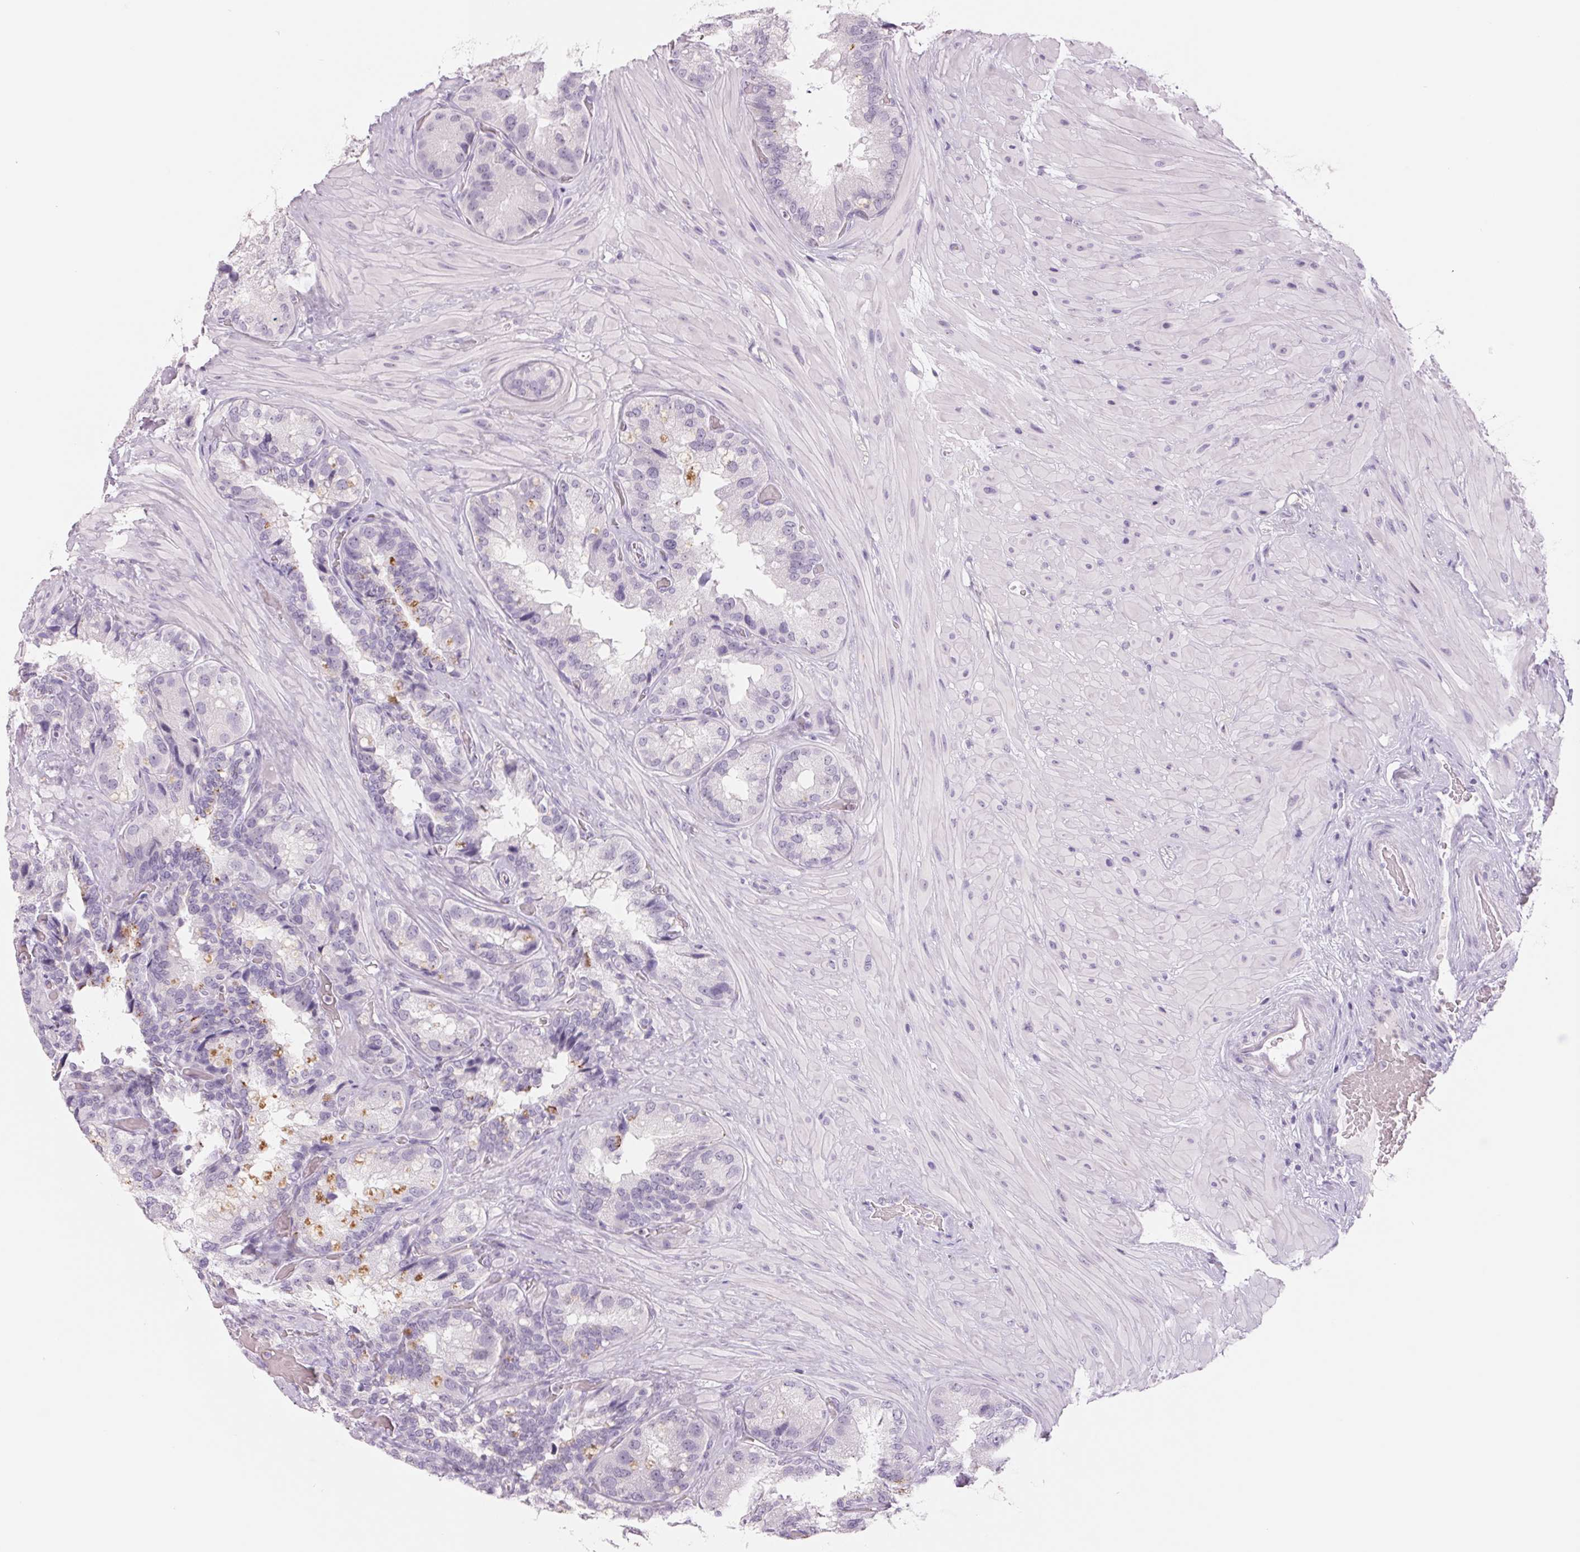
{"staining": {"intensity": "moderate", "quantity": "<25%", "location": "cytoplasmic/membranous"}, "tissue": "seminal vesicle", "cell_type": "Glandular cells", "image_type": "normal", "snomed": [{"axis": "morphology", "description": "Normal tissue, NOS"}, {"axis": "topography", "description": "Seminal veicle"}], "caption": "Protein staining displays moderate cytoplasmic/membranous positivity in about <25% of glandular cells in benign seminal vesicle.", "gene": "GALNT7", "patient": {"sex": "male", "age": 60}}